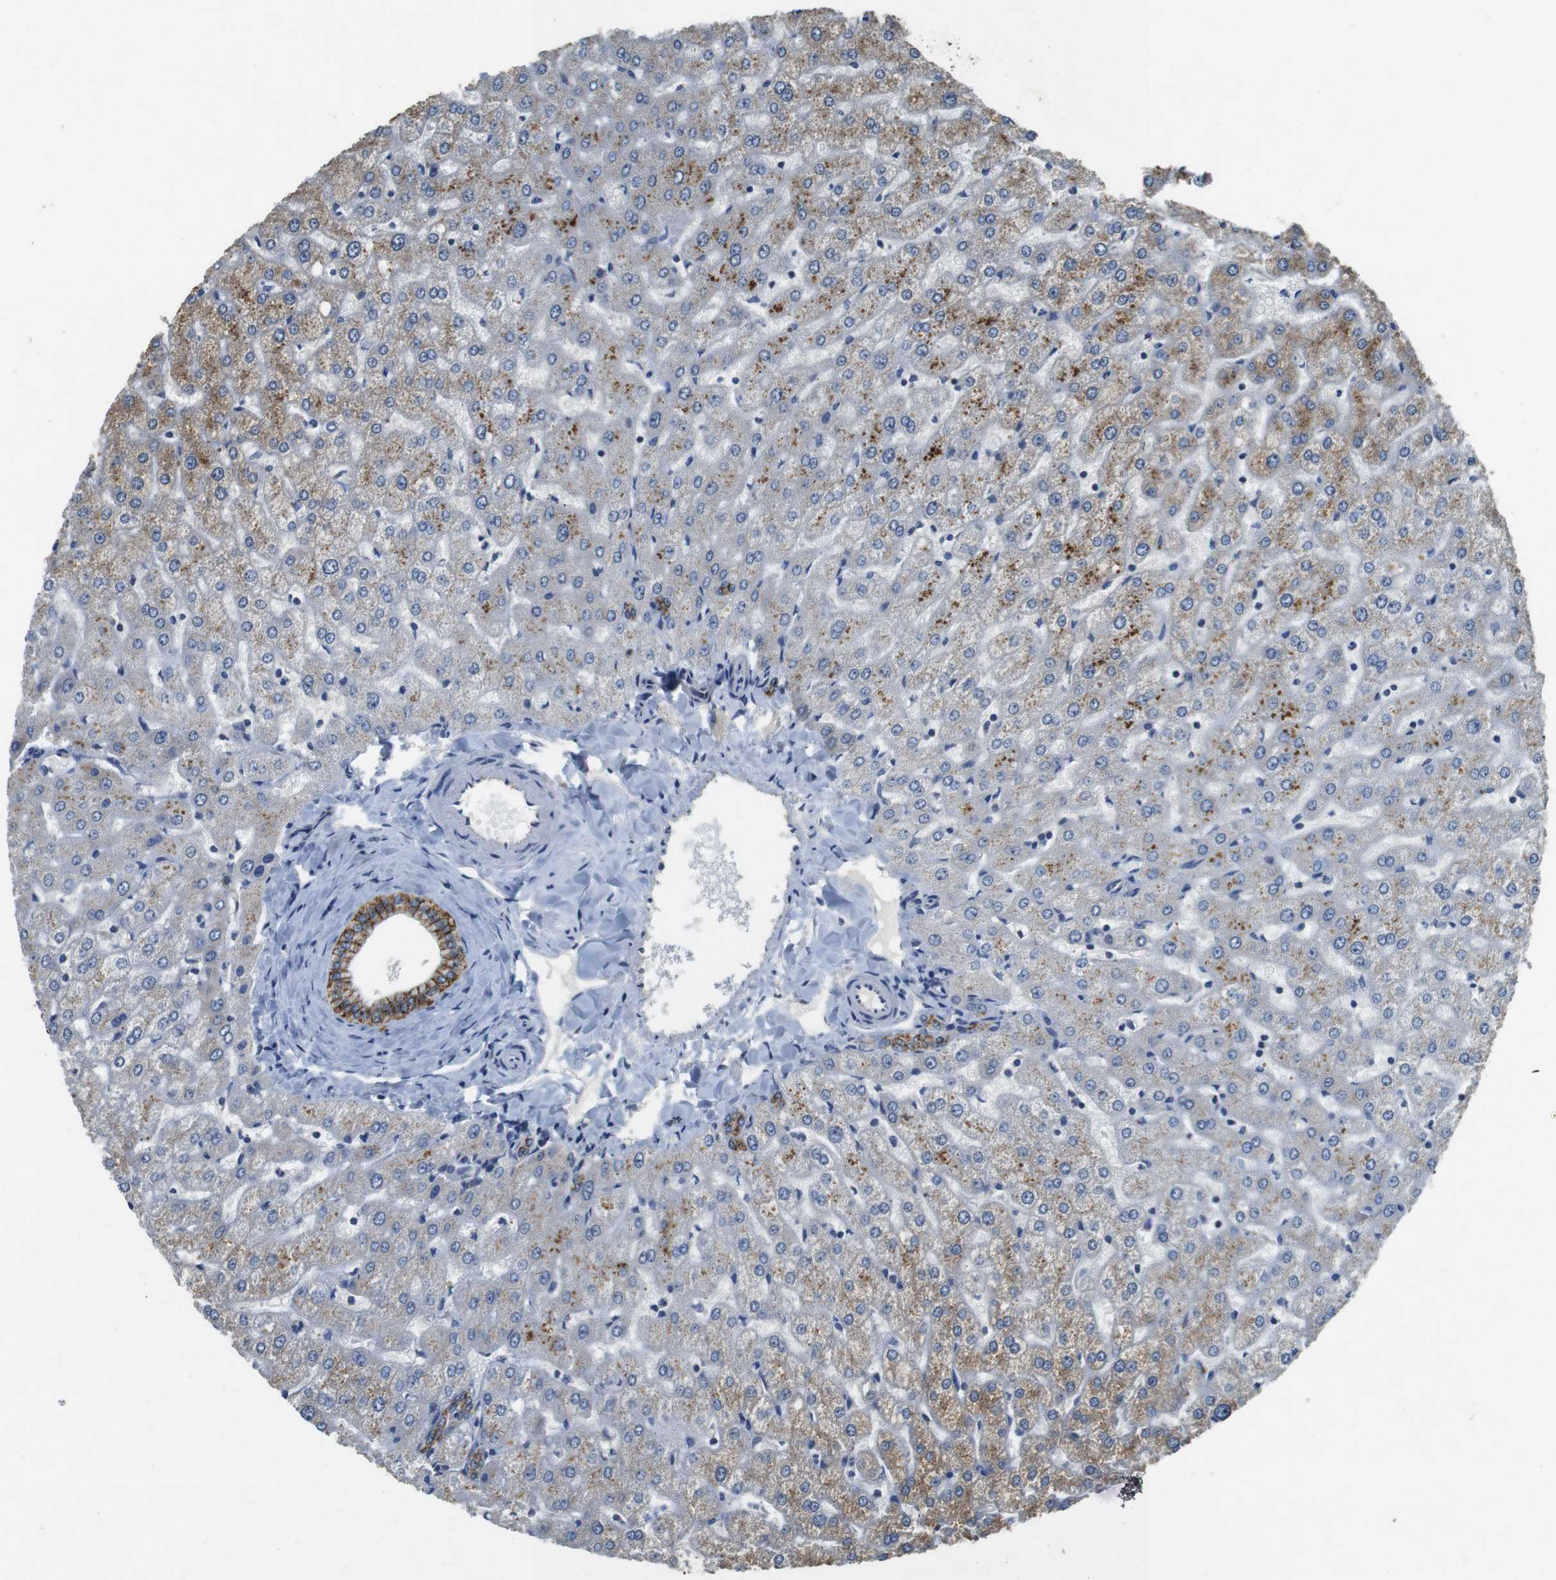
{"staining": {"intensity": "strong", "quantity": ">75%", "location": "cytoplasmic/membranous"}, "tissue": "liver", "cell_type": "Cholangiocytes", "image_type": "normal", "snomed": [{"axis": "morphology", "description": "Normal tissue, NOS"}, {"axis": "morphology", "description": "Fibrosis, NOS"}, {"axis": "topography", "description": "Liver"}], "caption": "Liver stained with immunohistochemistry reveals strong cytoplasmic/membranous positivity in approximately >75% of cholangiocytes. (IHC, brightfield microscopy, high magnification).", "gene": "CLDN7", "patient": {"sex": "female", "age": 29}}